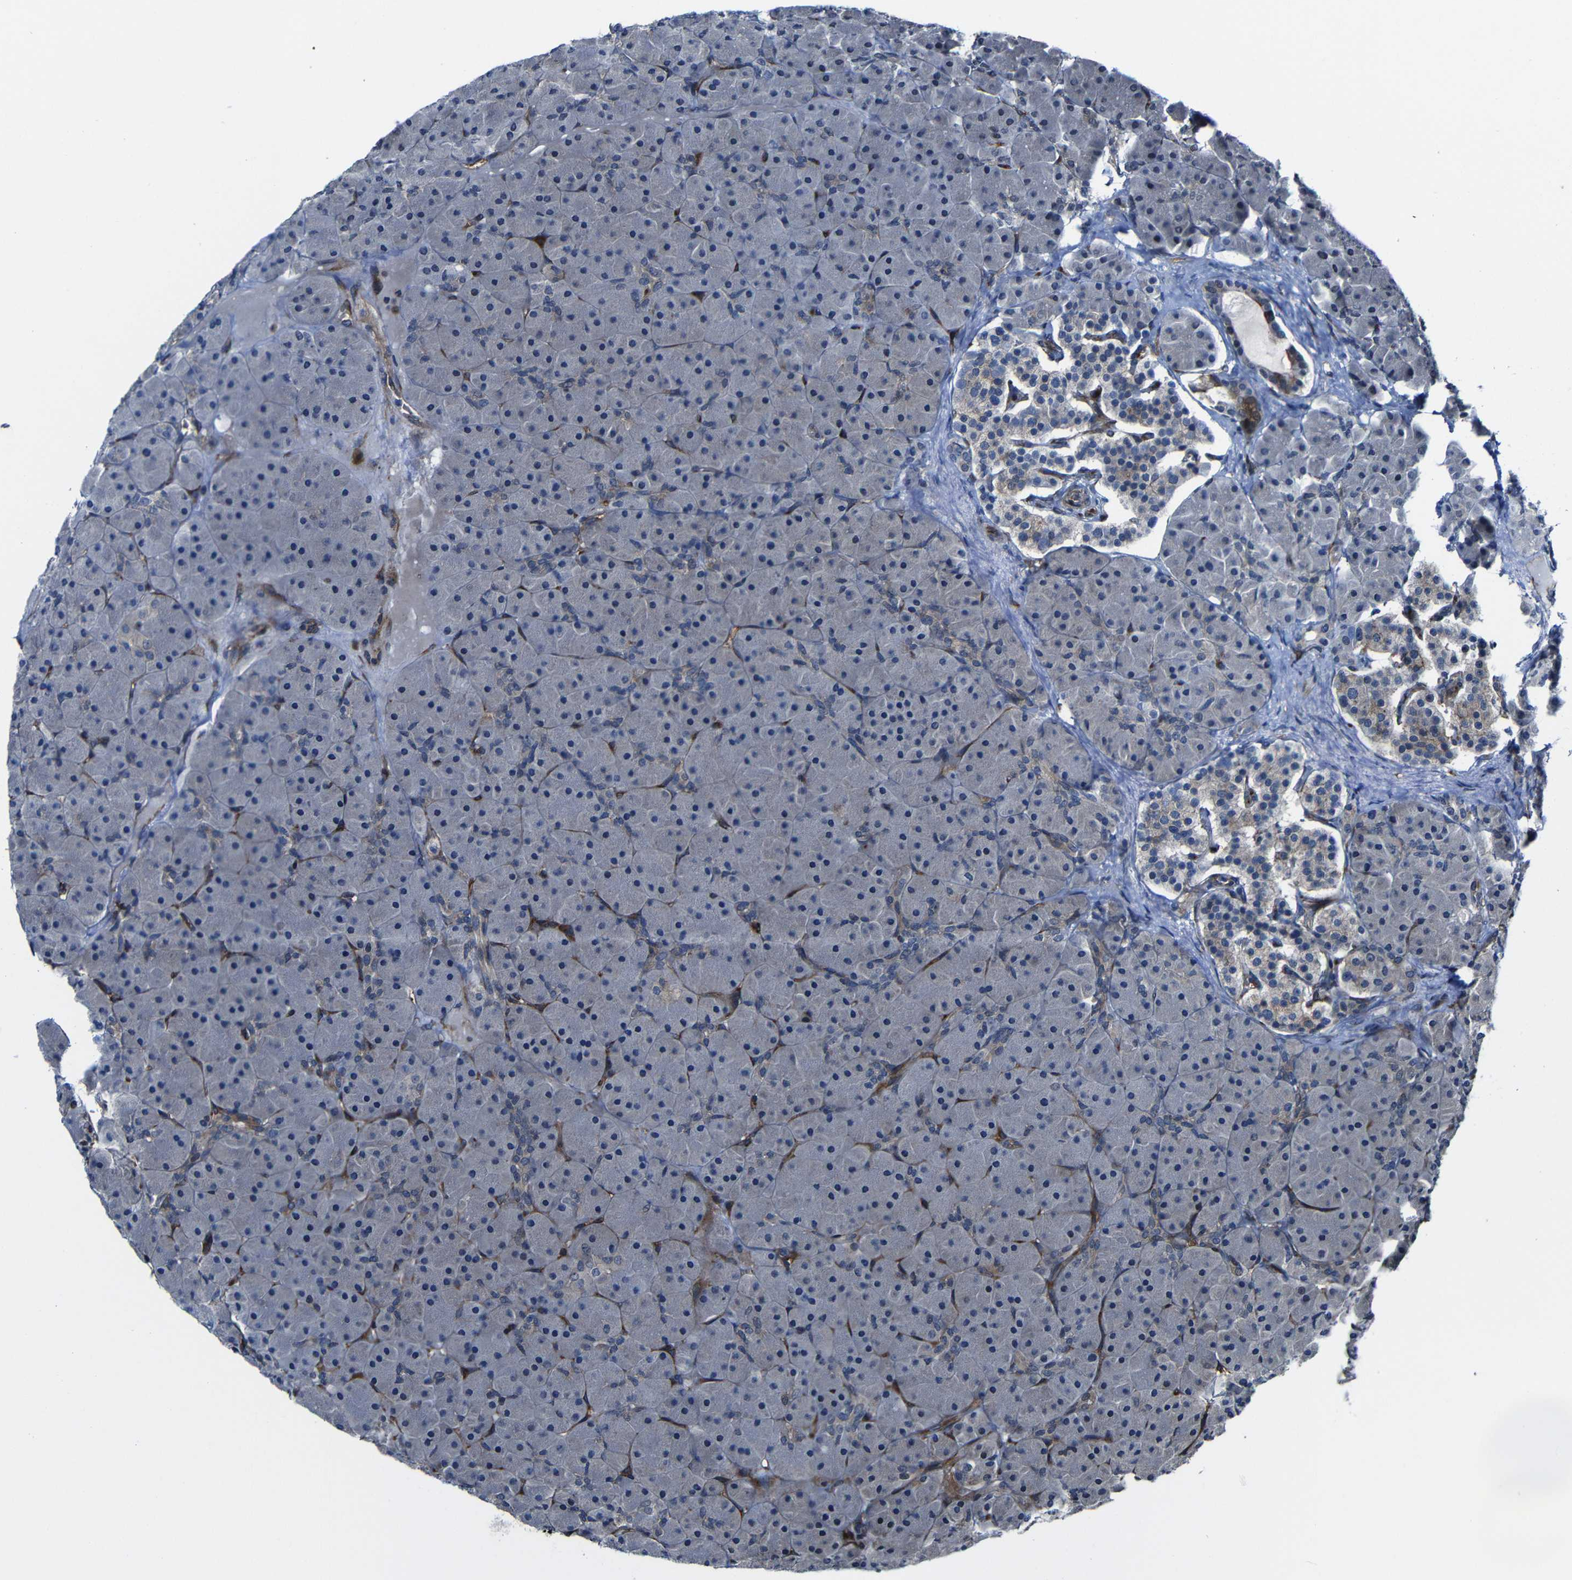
{"staining": {"intensity": "negative", "quantity": "none", "location": "none"}, "tissue": "pancreas", "cell_type": "Exocrine glandular cells", "image_type": "normal", "snomed": [{"axis": "morphology", "description": "Normal tissue, NOS"}, {"axis": "topography", "description": "Pancreas"}], "caption": "This micrograph is of benign pancreas stained with immunohistochemistry to label a protein in brown with the nuclei are counter-stained blue. There is no positivity in exocrine glandular cells. (Immunohistochemistry (ihc), brightfield microscopy, high magnification).", "gene": "KIAA0513", "patient": {"sex": "male", "age": 66}}